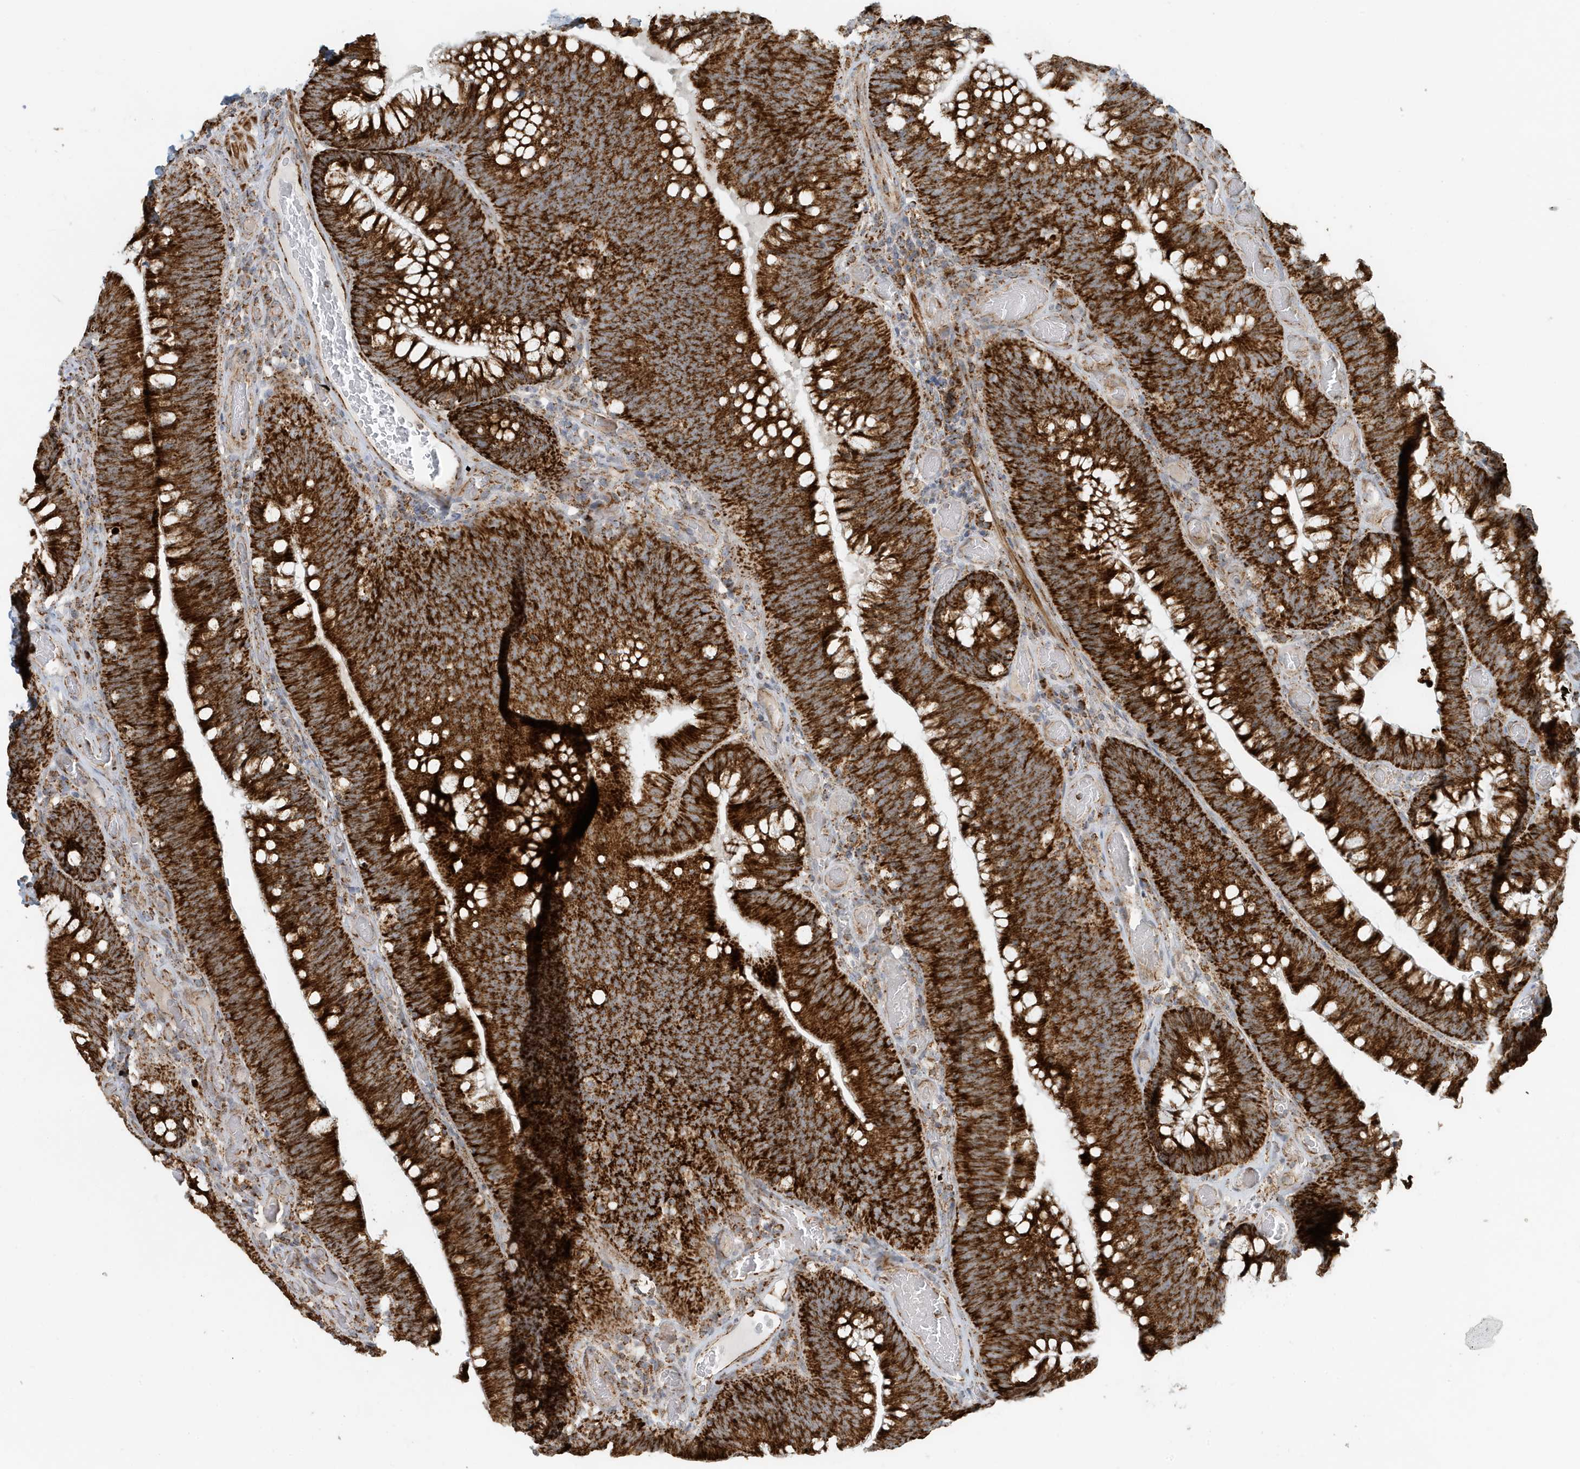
{"staining": {"intensity": "strong", "quantity": ">75%", "location": "cytoplasmic/membranous"}, "tissue": "colorectal cancer", "cell_type": "Tumor cells", "image_type": "cancer", "snomed": [{"axis": "morphology", "description": "Normal tissue, NOS"}, {"axis": "topography", "description": "Colon"}], "caption": "Tumor cells display high levels of strong cytoplasmic/membranous expression in about >75% of cells in human colorectal cancer.", "gene": "MAN1A1", "patient": {"sex": "female", "age": 82}}